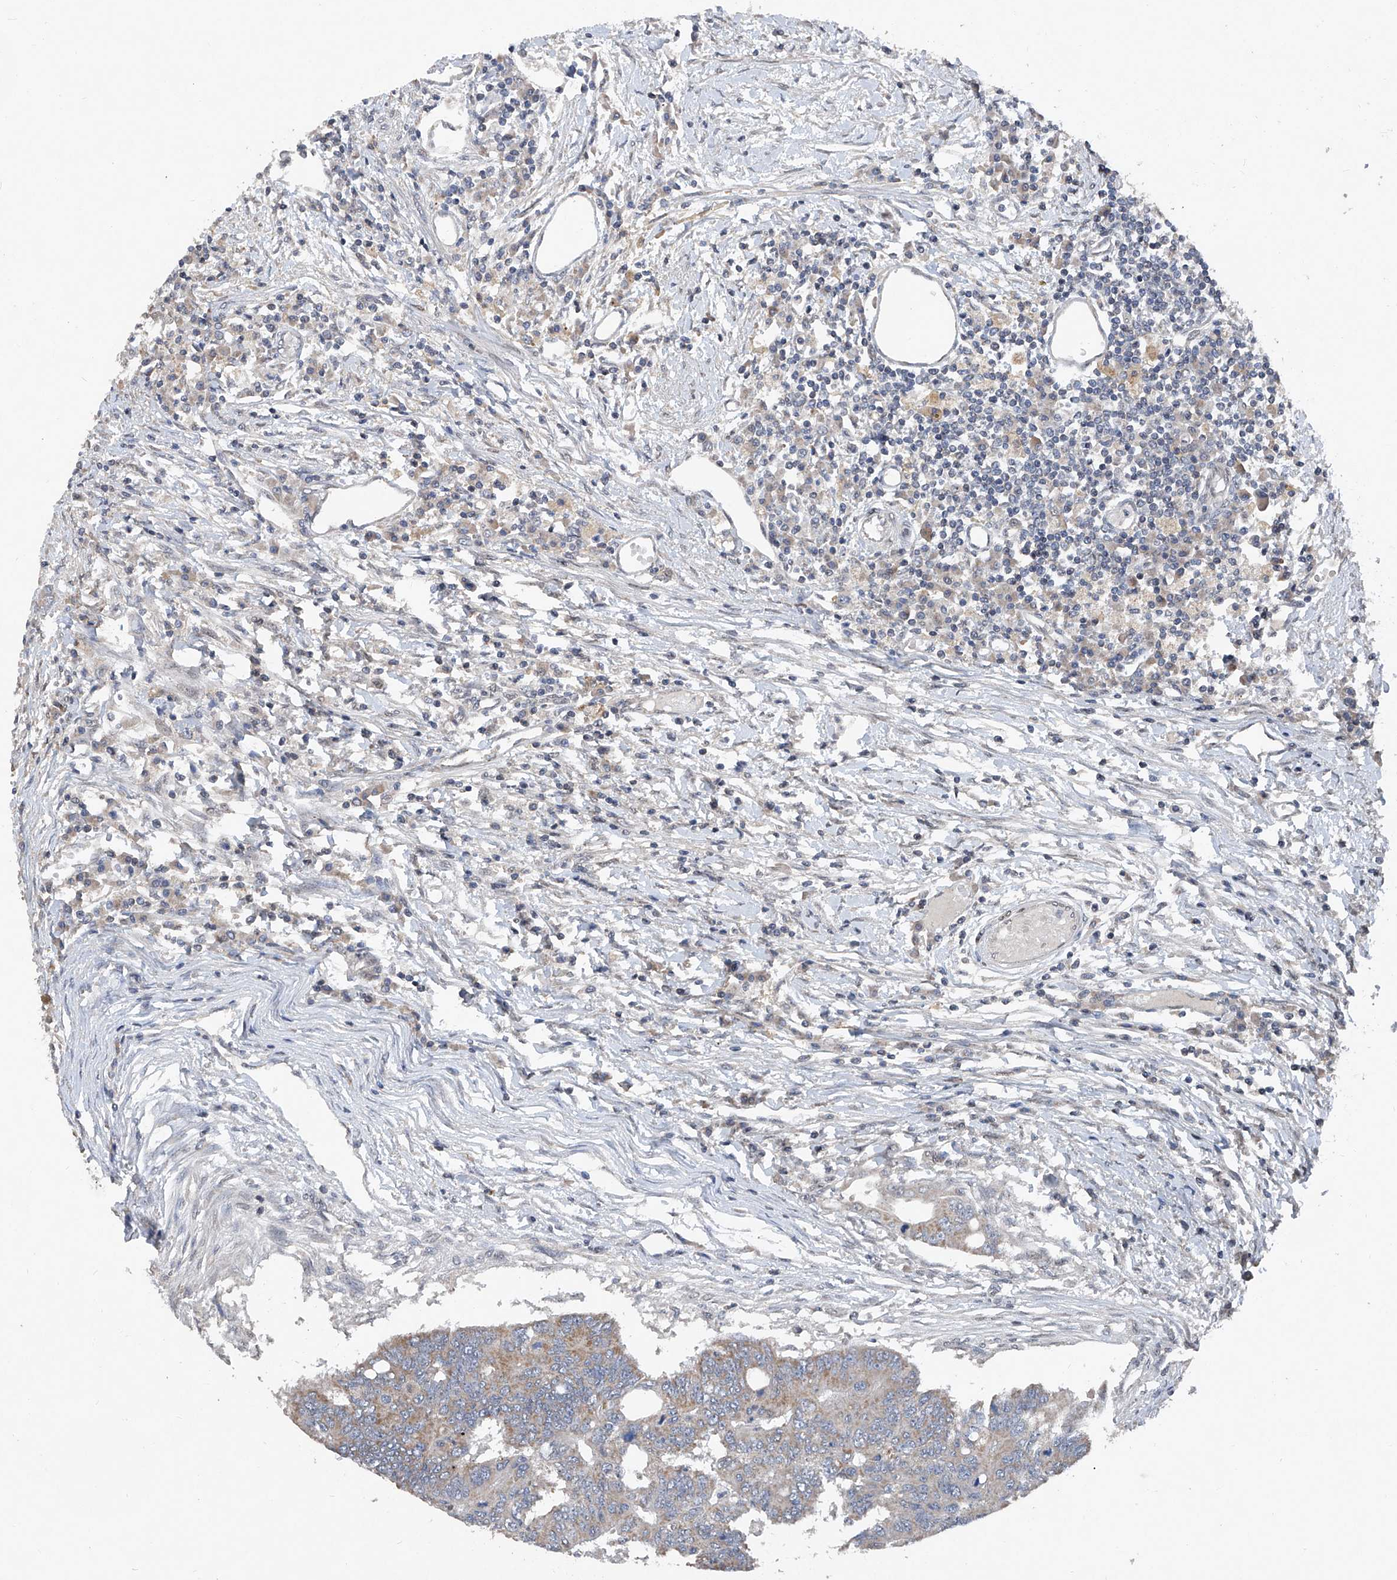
{"staining": {"intensity": "weak", "quantity": ">75%", "location": "cytoplasmic/membranous"}, "tissue": "colorectal cancer", "cell_type": "Tumor cells", "image_type": "cancer", "snomed": [{"axis": "morphology", "description": "Adenoma, NOS"}, {"axis": "morphology", "description": "Adenocarcinoma, NOS"}, {"axis": "topography", "description": "Colon"}], "caption": "Immunohistochemistry (IHC) histopathology image of human adenoma (colorectal) stained for a protein (brown), which demonstrates low levels of weak cytoplasmic/membranous staining in approximately >75% of tumor cells.", "gene": "BCKDHB", "patient": {"sex": "male", "age": 79}}